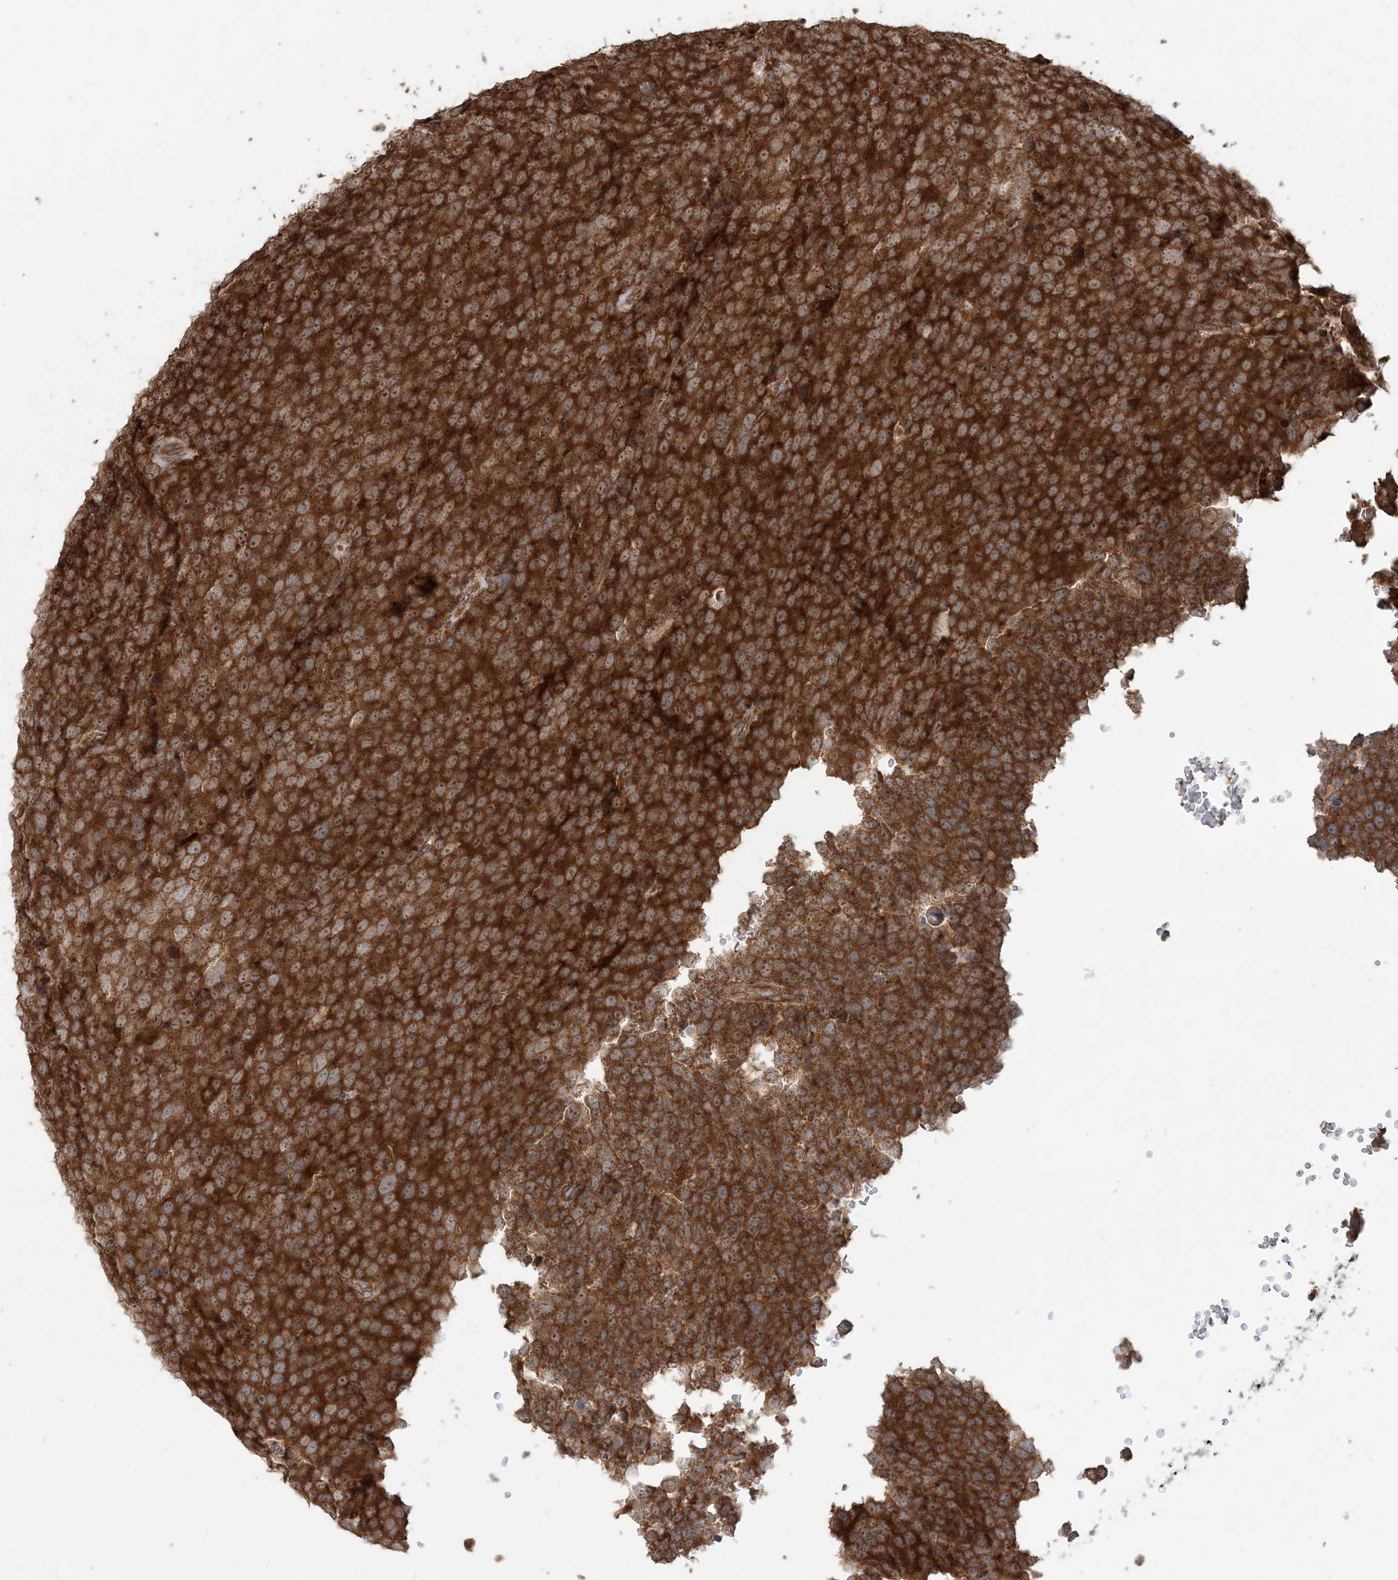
{"staining": {"intensity": "strong", "quantity": ">75%", "location": "cytoplasmic/membranous"}, "tissue": "testis cancer", "cell_type": "Tumor cells", "image_type": "cancer", "snomed": [{"axis": "morphology", "description": "Seminoma, NOS"}, {"axis": "topography", "description": "Testis"}], "caption": "This is an image of immunohistochemistry staining of testis seminoma, which shows strong expression in the cytoplasmic/membranous of tumor cells.", "gene": "STIM2", "patient": {"sex": "male", "age": 71}}